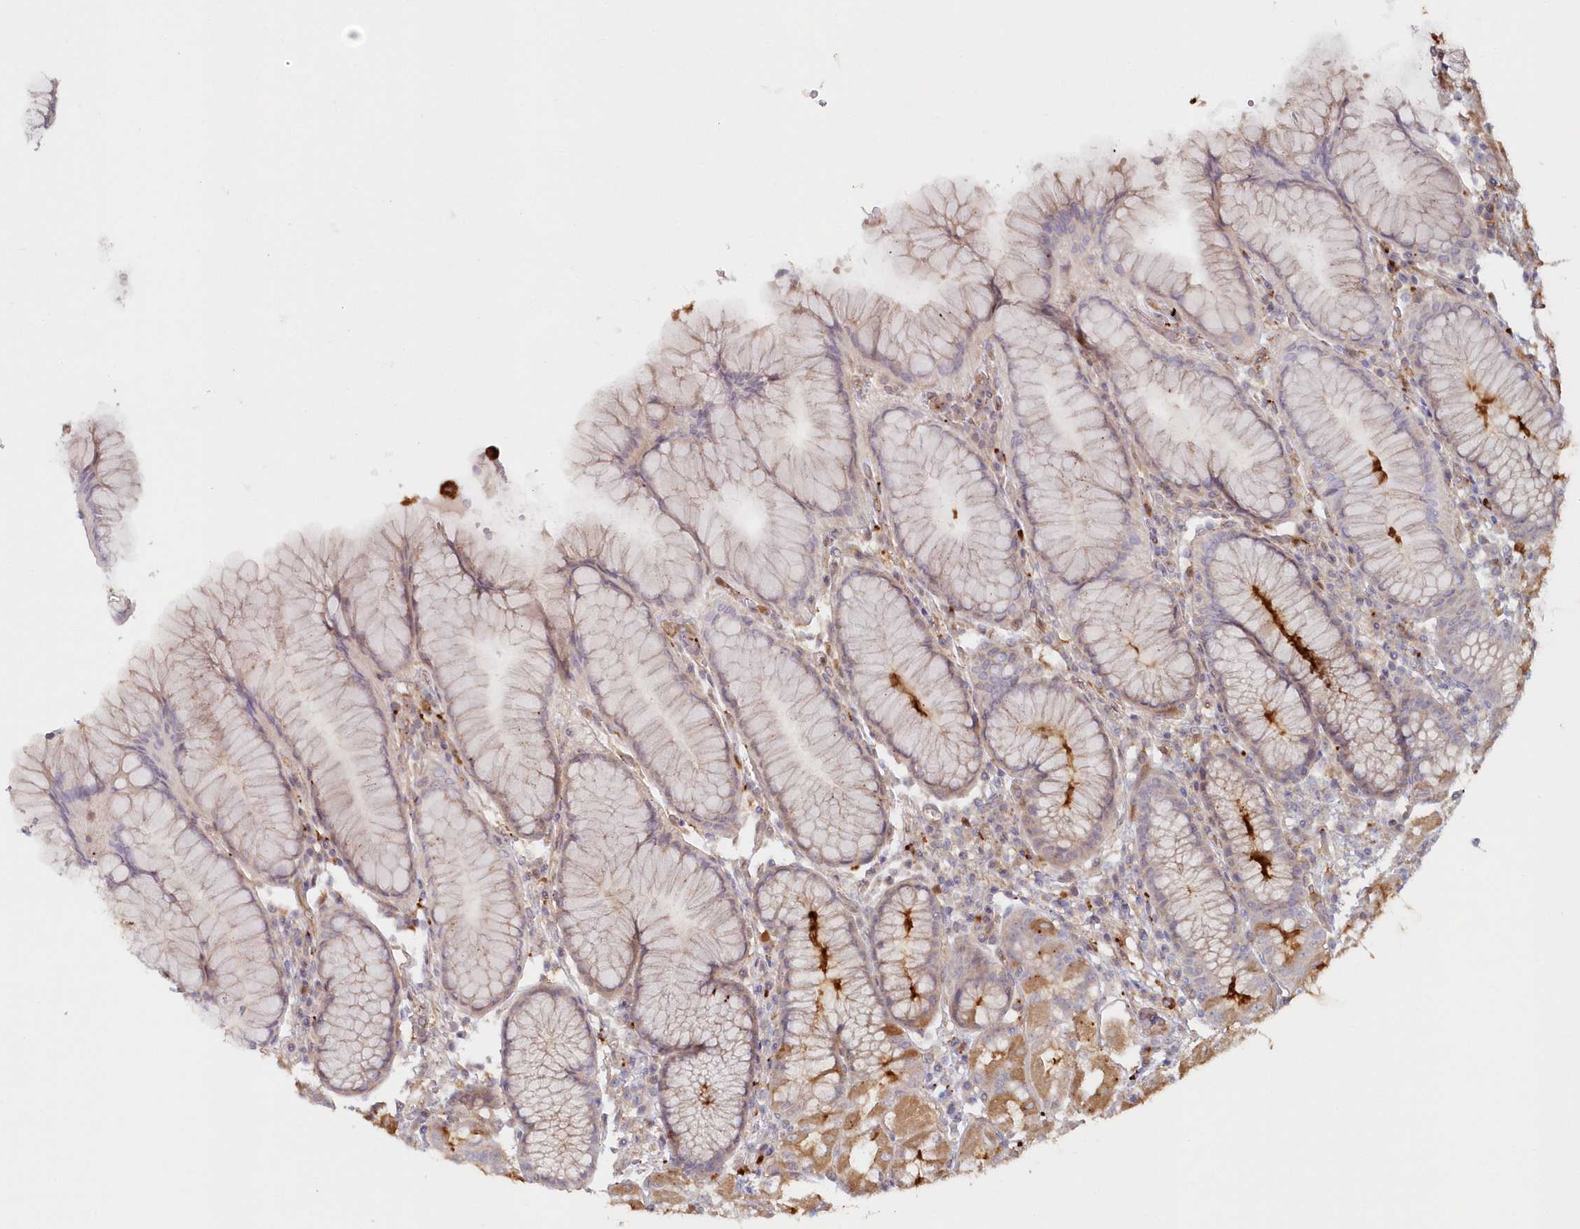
{"staining": {"intensity": "moderate", "quantity": "25%-75%", "location": "cytoplasmic/membranous,nuclear"}, "tissue": "stomach", "cell_type": "Glandular cells", "image_type": "normal", "snomed": [{"axis": "morphology", "description": "Normal tissue, NOS"}, {"axis": "topography", "description": "Stomach, lower"}], "caption": "Brown immunohistochemical staining in normal stomach demonstrates moderate cytoplasmic/membranous,nuclear expression in approximately 25%-75% of glandular cells.", "gene": "GBE1", "patient": {"sex": "female", "age": 56}}